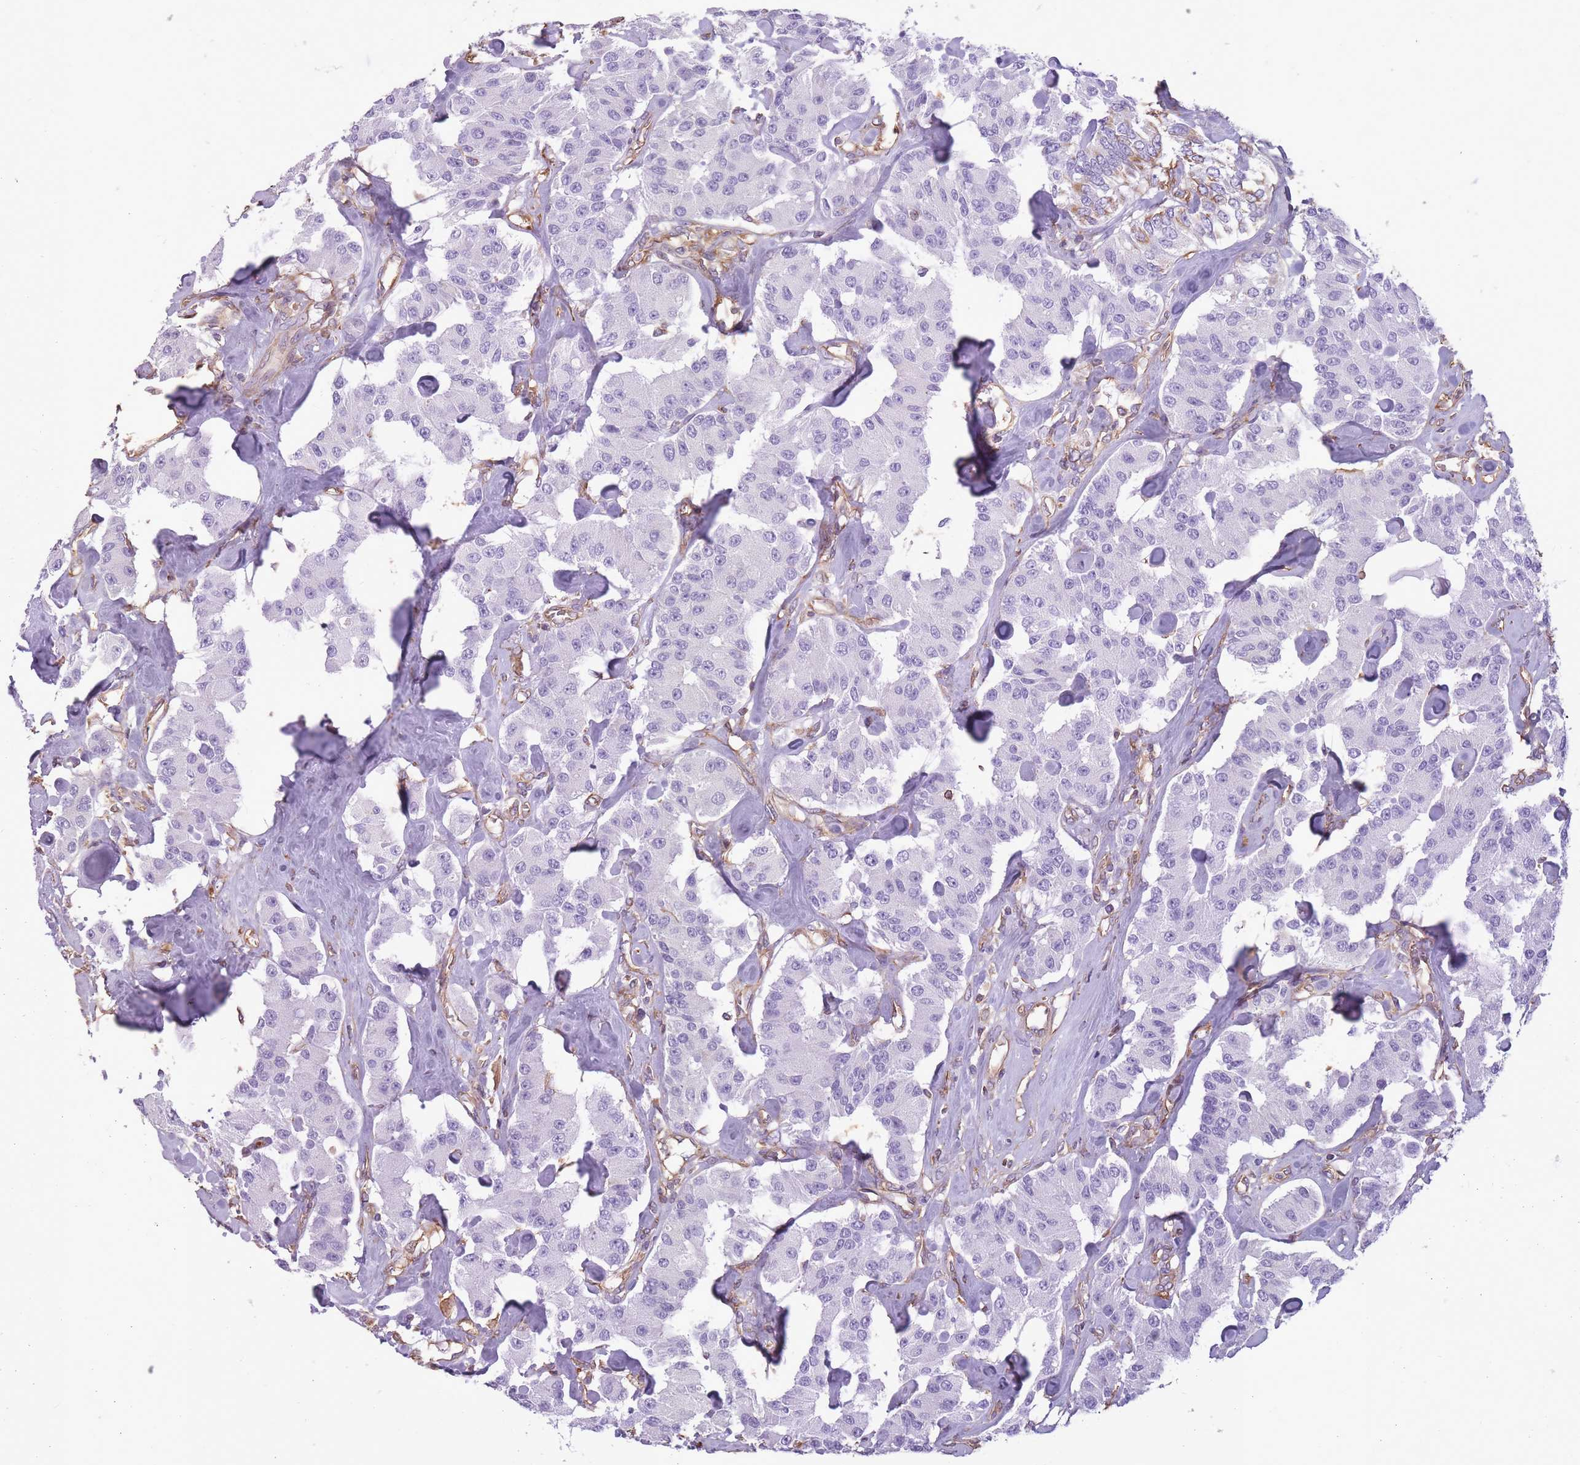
{"staining": {"intensity": "negative", "quantity": "none", "location": "none"}, "tissue": "carcinoid", "cell_type": "Tumor cells", "image_type": "cancer", "snomed": [{"axis": "morphology", "description": "Carcinoid, malignant, NOS"}, {"axis": "topography", "description": "Pancreas"}], "caption": "The micrograph demonstrates no staining of tumor cells in carcinoid. The staining was performed using DAB to visualize the protein expression in brown, while the nuclei were stained in blue with hematoxylin (Magnification: 20x).", "gene": "ADD1", "patient": {"sex": "male", "age": 41}}